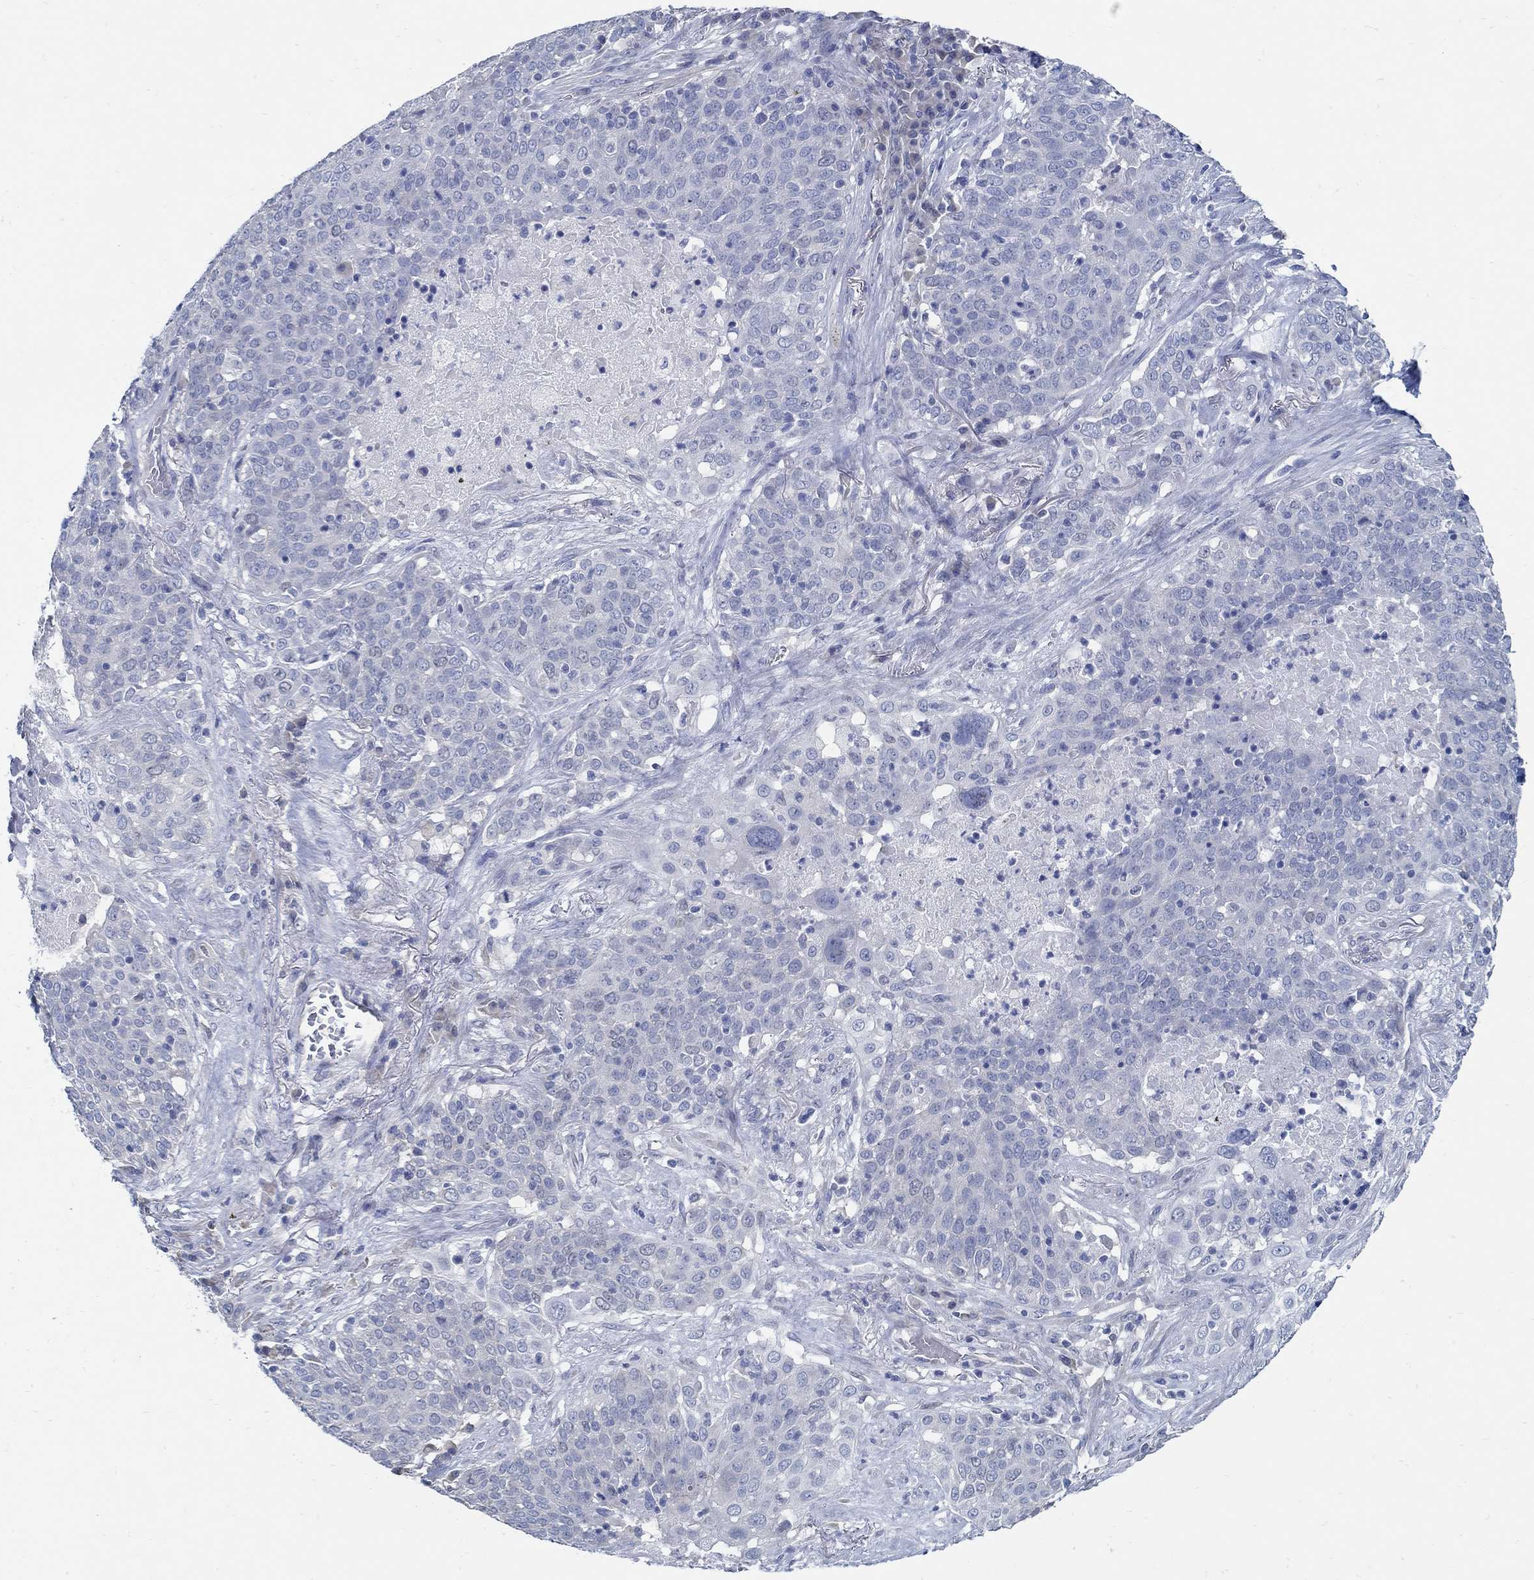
{"staining": {"intensity": "negative", "quantity": "none", "location": "none"}, "tissue": "lung cancer", "cell_type": "Tumor cells", "image_type": "cancer", "snomed": [{"axis": "morphology", "description": "Squamous cell carcinoma, NOS"}, {"axis": "topography", "description": "Lung"}], "caption": "Immunohistochemical staining of human lung squamous cell carcinoma displays no significant expression in tumor cells. Nuclei are stained in blue.", "gene": "C15orf39", "patient": {"sex": "male", "age": 82}}